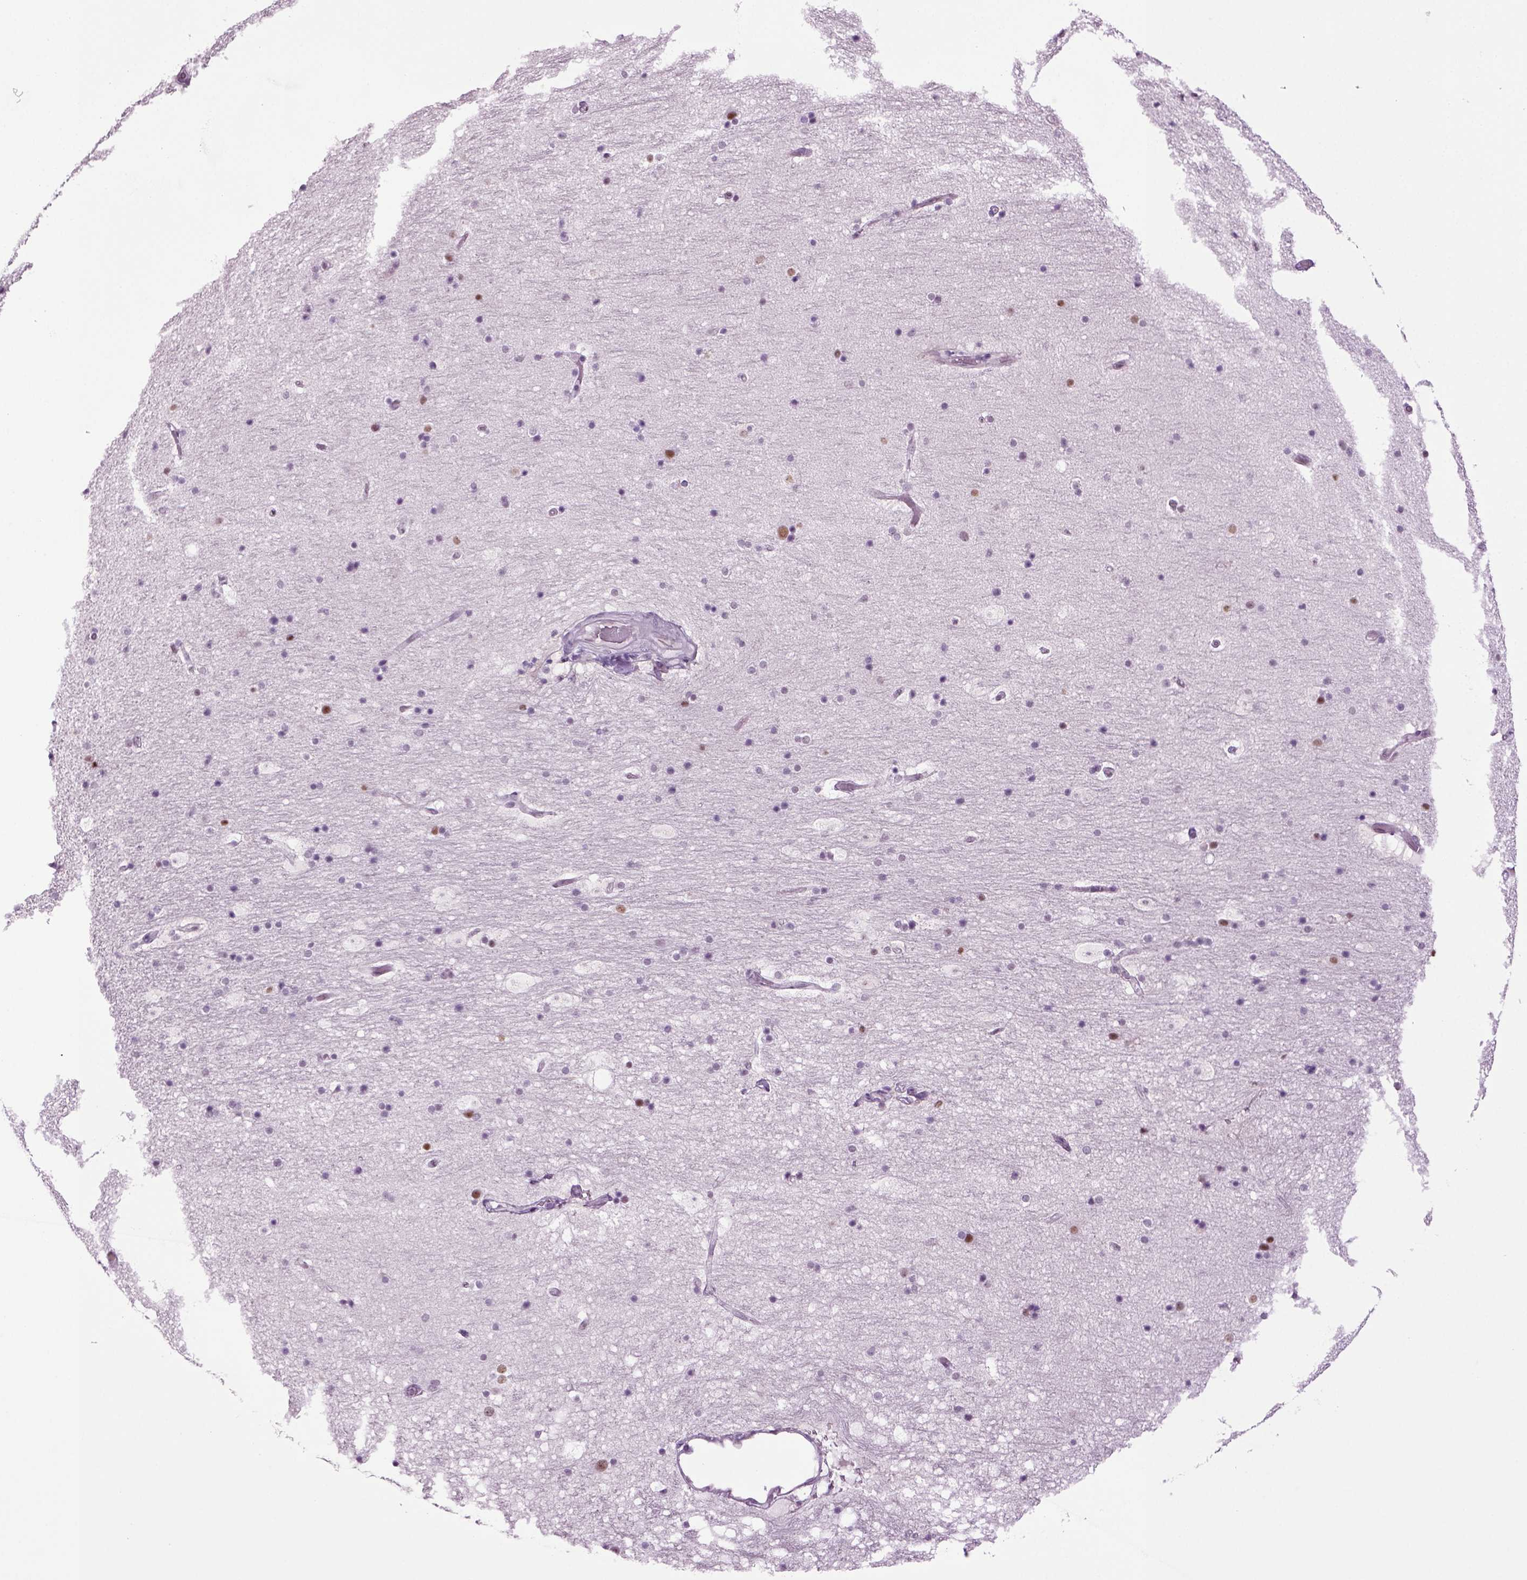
{"staining": {"intensity": "negative", "quantity": "none", "location": "none"}, "tissue": "hippocampus", "cell_type": "Glial cells", "image_type": "normal", "snomed": [{"axis": "morphology", "description": "Normal tissue, NOS"}, {"axis": "topography", "description": "Hippocampus"}], "caption": "IHC of benign human hippocampus reveals no positivity in glial cells.", "gene": "RFX3", "patient": {"sex": "male", "age": 51}}